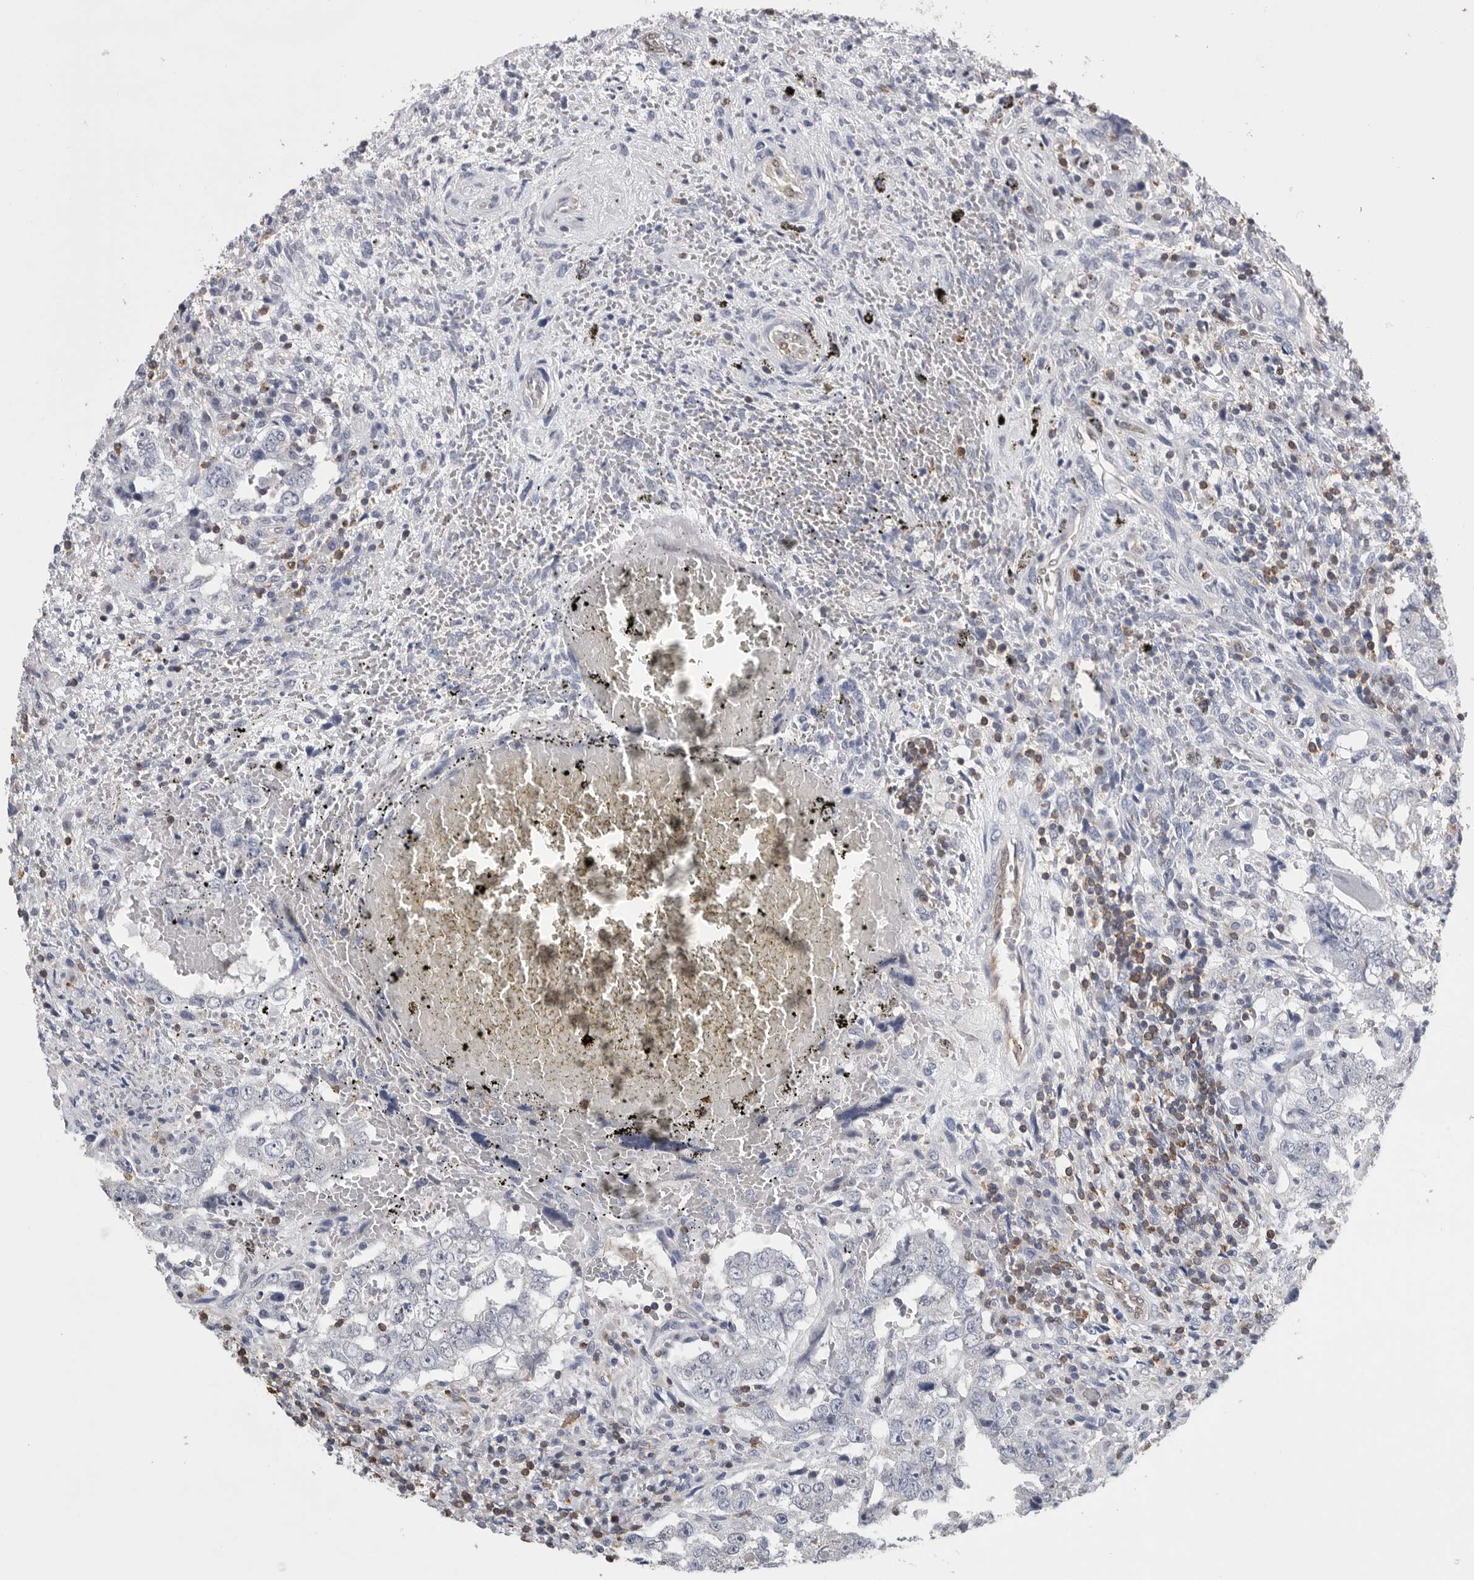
{"staining": {"intensity": "negative", "quantity": "none", "location": "none"}, "tissue": "testis cancer", "cell_type": "Tumor cells", "image_type": "cancer", "snomed": [{"axis": "morphology", "description": "Carcinoma, Embryonal, NOS"}, {"axis": "topography", "description": "Testis"}], "caption": "DAB immunohistochemical staining of human testis cancer exhibits no significant staining in tumor cells.", "gene": "PDCD4", "patient": {"sex": "male", "age": 26}}